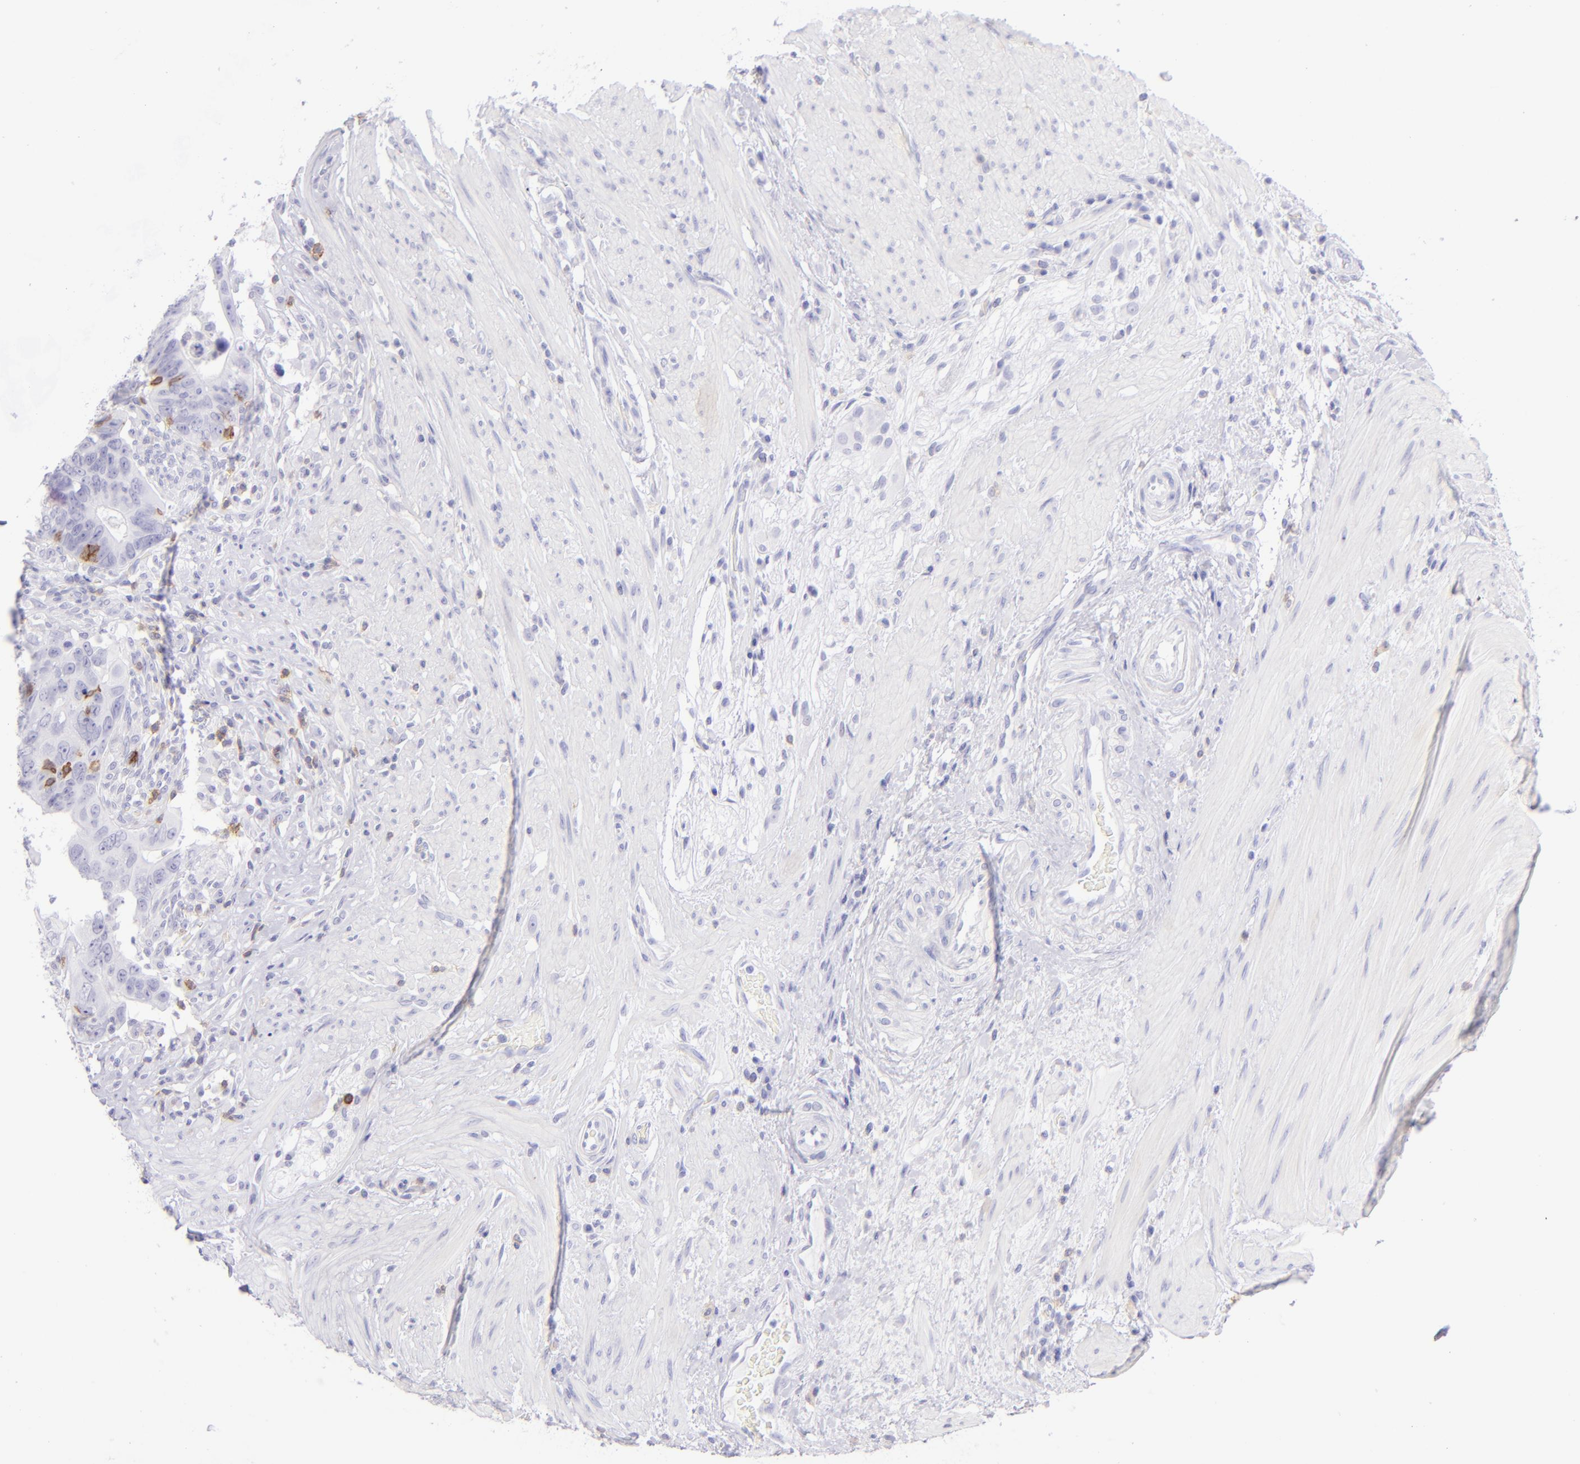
{"staining": {"intensity": "negative", "quantity": "none", "location": "none"}, "tissue": "colorectal cancer", "cell_type": "Tumor cells", "image_type": "cancer", "snomed": [{"axis": "morphology", "description": "Adenocarcinoma, NOS"}, {"axis": "topography", "description": "Rectum"}], "caption": "This is a histopathology image of immunohistochemistry (IHC) staining of colorectal cancer, which shows no staining in tumor cells.", "gene": "CD69", "patient": {"sex": "male", "age": 53}}